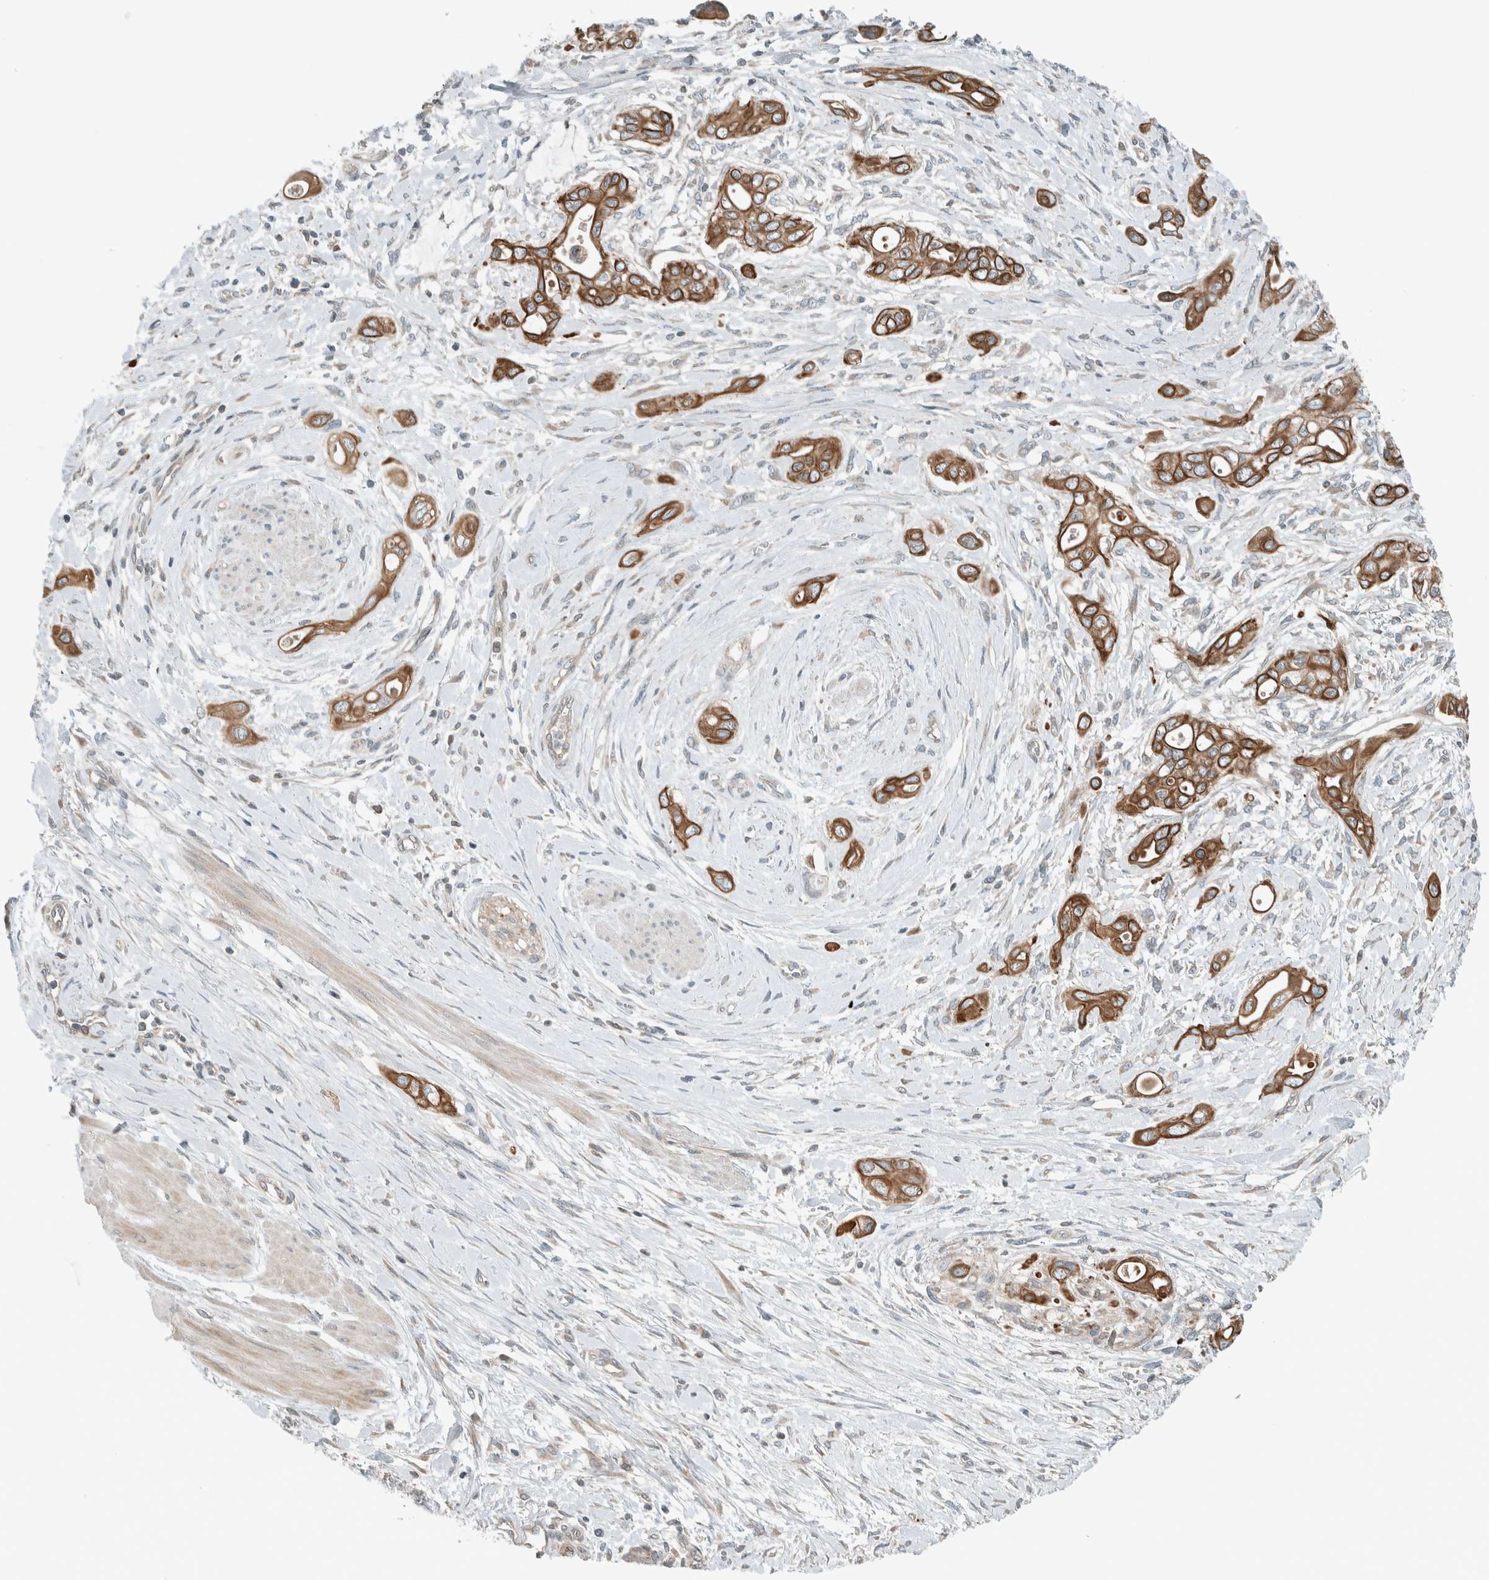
{"staining": {"intensity": "moderate", "quantity": ">75%", "location": "cytoplasmic/membranous"}, "tissue": "pancreatic cancer", "cell_type": "Tumor cells", "image_type": "cancer", "snomed": [{"axis": "morphology", "description": "Adenocarcinoma, NOS"}, {"axis": "topography", "description": "Pancreas"}], "caption": "Pancreatic cancer tissue displays moderate cytoplasmic/membranous positivity in approximately >75% of tumor cells, visualized by immunohistochemistry. The staining was performed using DAB (3,3'-diaminobenzidine) to visualize the protein expression in brown, while the nuclei were stained in blue with hematoxylin (Magnification: 20x).", "gene": "SEL1L", "patient": {"sex": "male", "age": 59}}